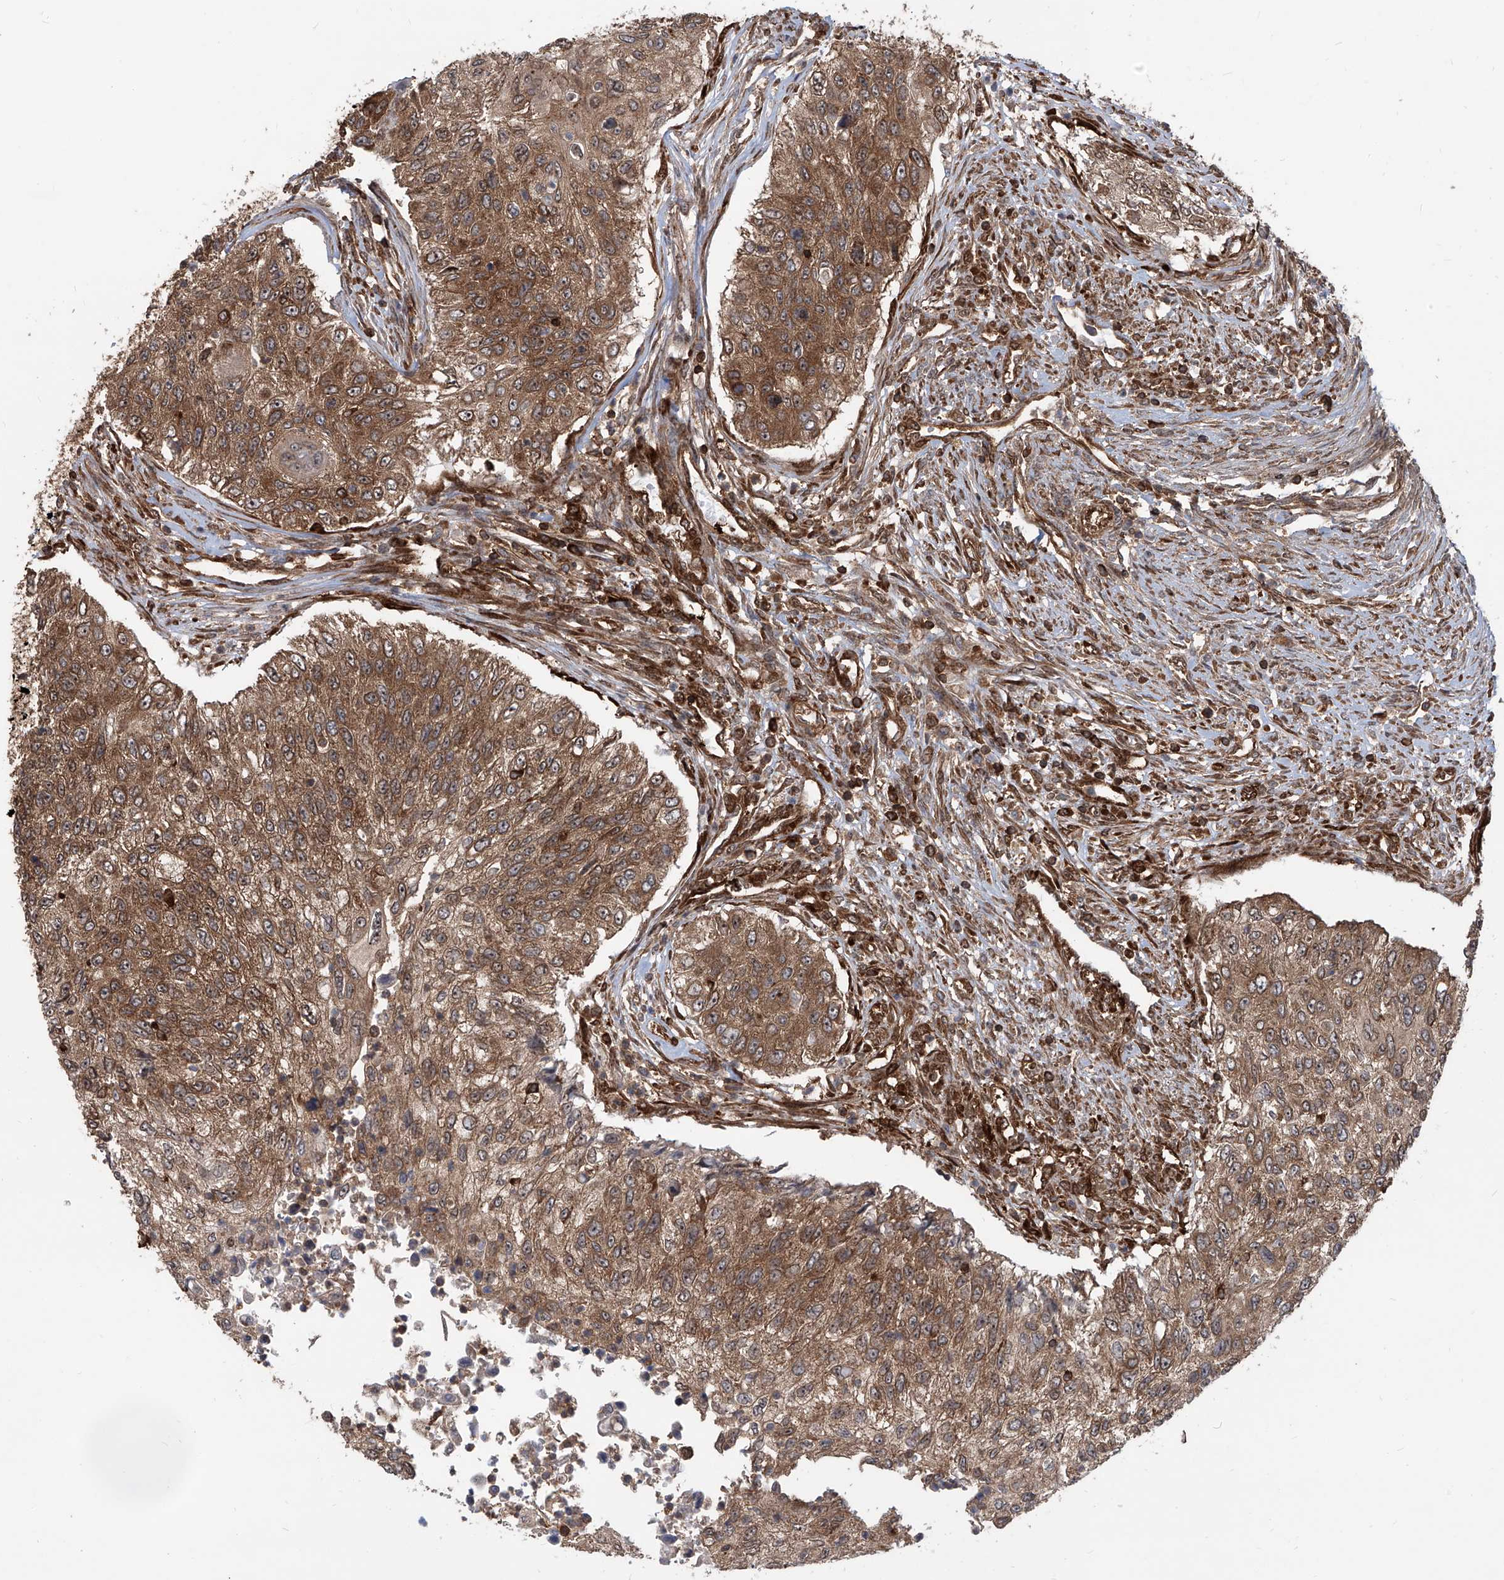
{"staining": {"intensity": "moderate", "quantity": ">75%", "location": "cytoplasmic/membranous"}, "tissue": "urothelial cancer", "cell_type": "Tumor cells", "image_type": "cancer", "snomed": [{"axis": "morphology", "description": "Urothelial carcinoma, High grade"}, {"axis": "topography", "description": "Urinary bladder"}], "caption": "High-power microscopy captured an IHC micrograph of urothelial cancer, revealing moderate cytoplasmic/membranous staining in about >75% of tumor cells.", "gene": "MAGED2", "patient": {"sex": "female", "age": 60}}